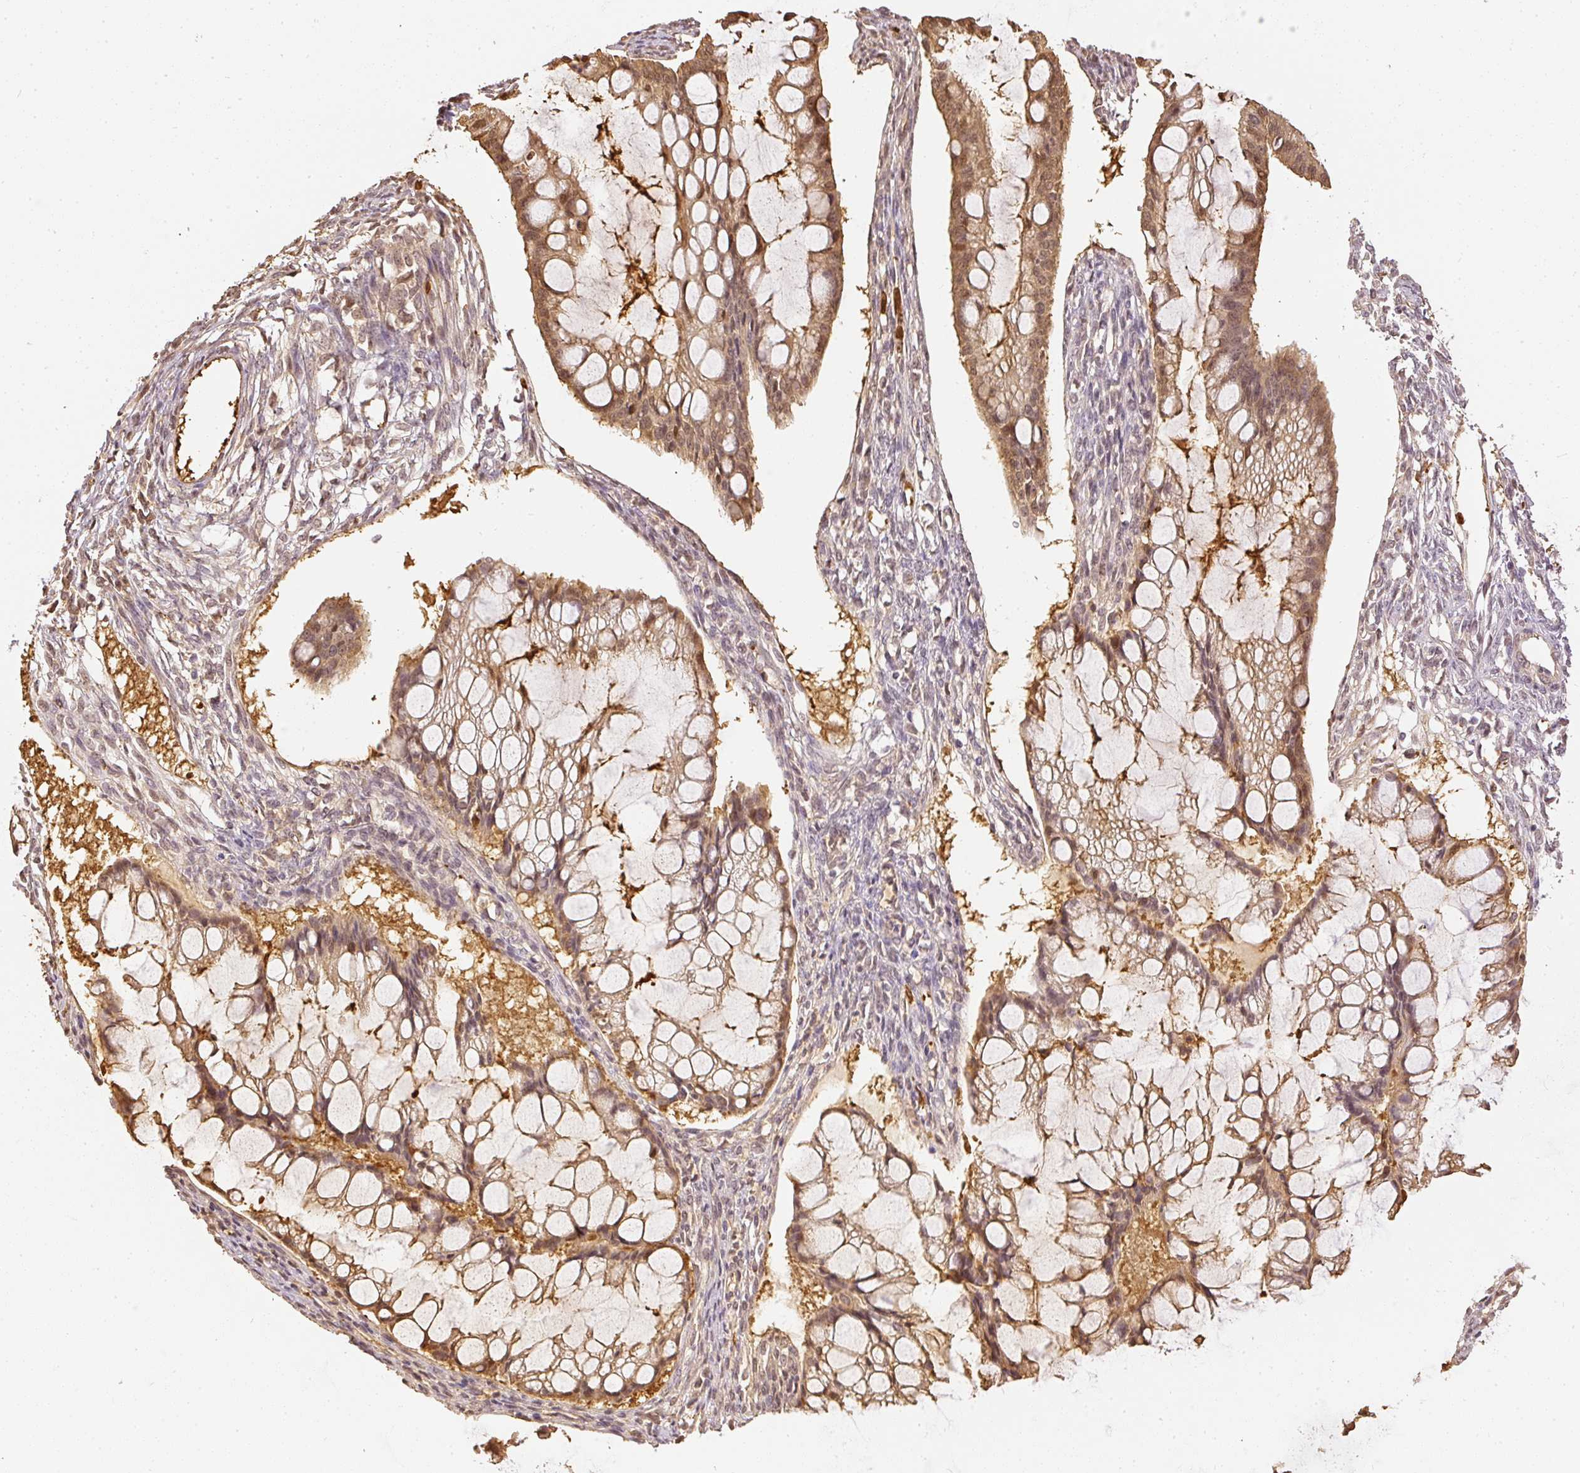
{"staining": {"intensity": "moderate", "quantity": ">75%", "location": "cytoplasmic/membranous,nuclear"}, "tissue": "ovarian cancer", "cell_type": "Tumor cells", "image_type": "cancer", "snomed": [{"axis": "morphology", "description": "Cystadenocarcinoma, mucinous, NOS"}, {"axis": "topography", "description": "Ovary"}], "caption": "Immunohistochemical staining of ovarian cancer demonstrates medium levels of moderate cytoplasmic/membranous and nuclear protein positivity in about >75% of tumor cells.", "gene": "PFN1", "patient": {"sex": "female", "age": 73}}